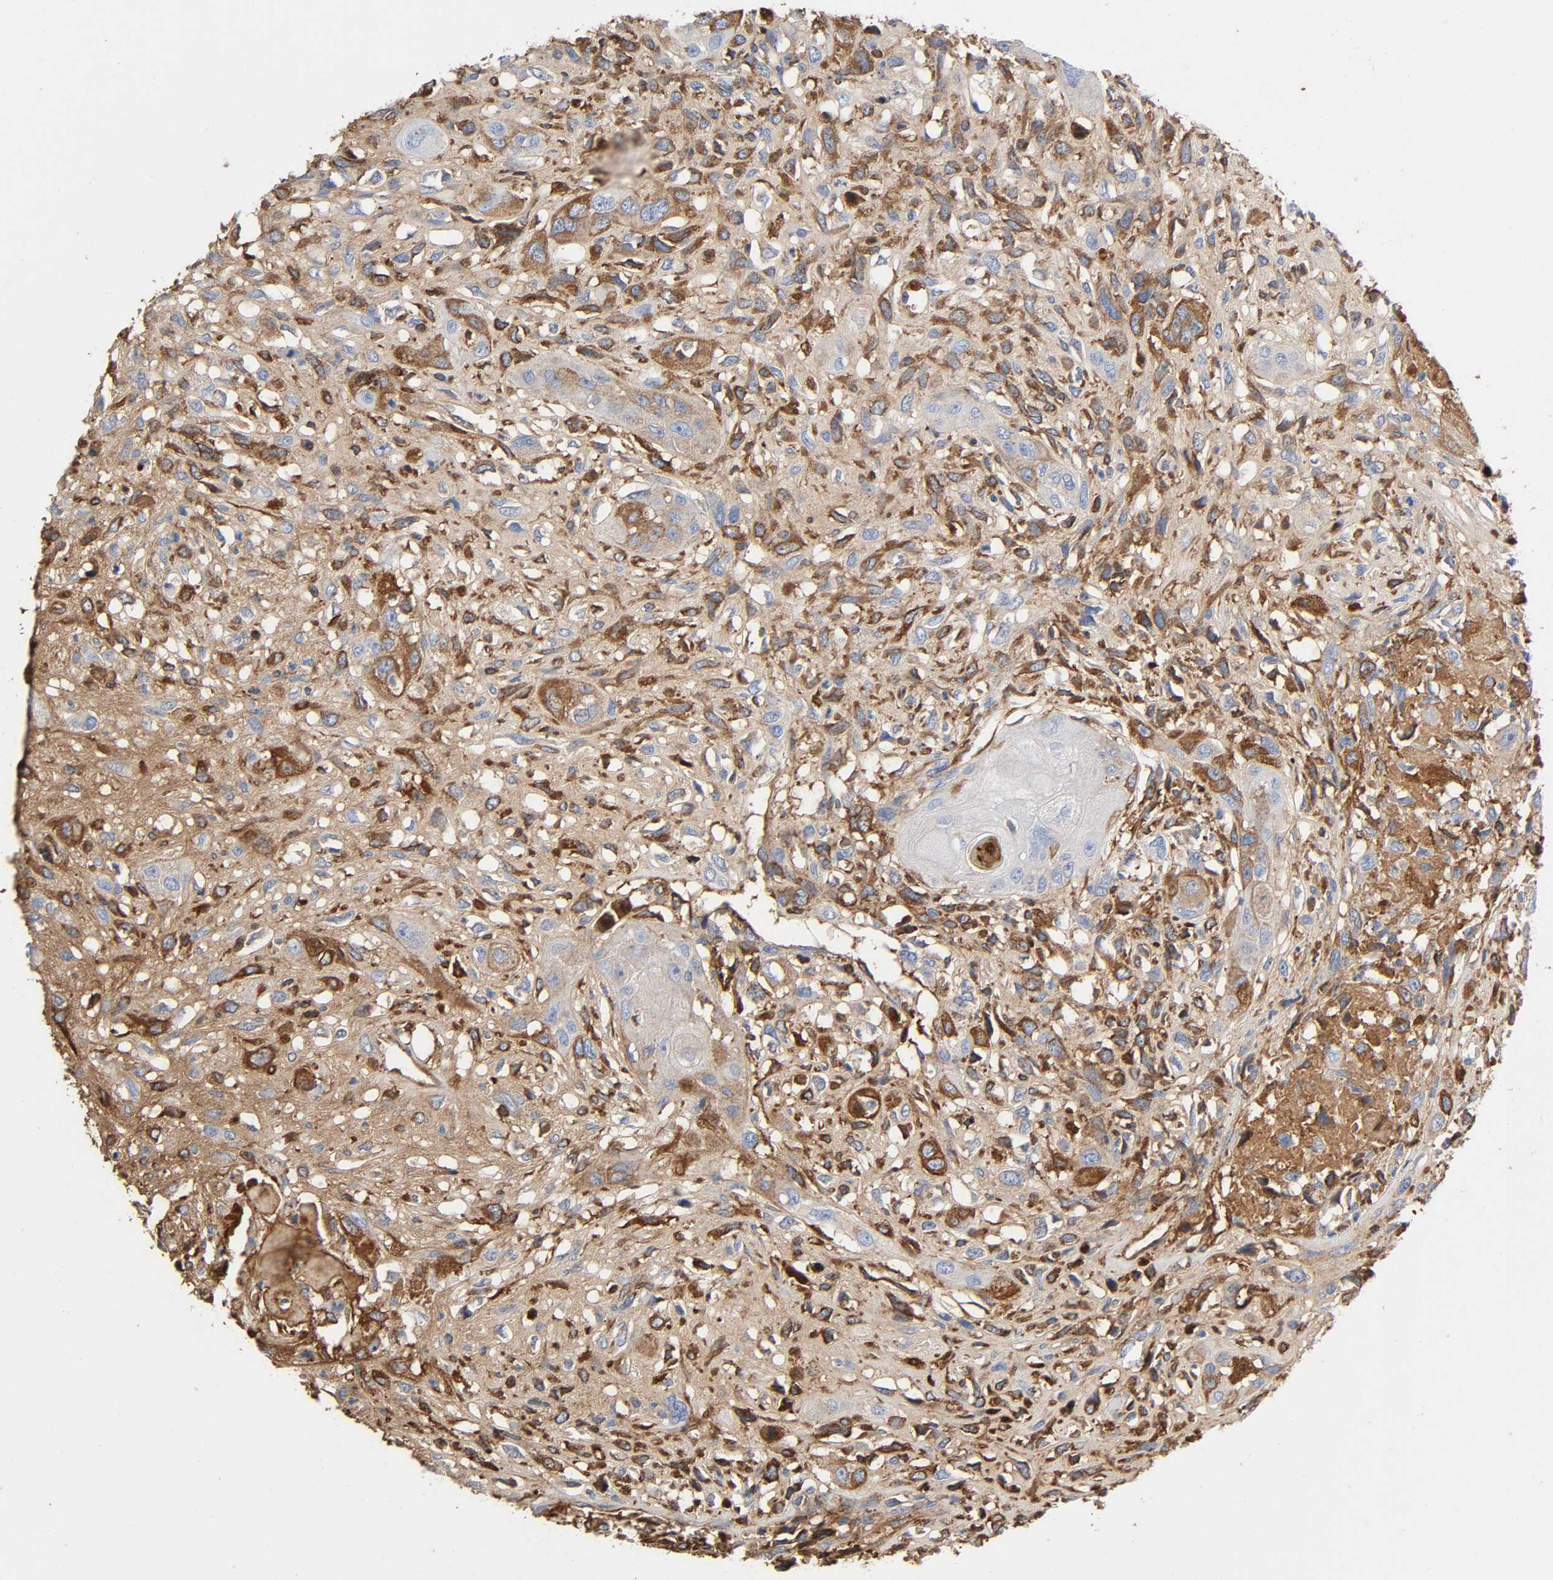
{"staining": {"intensity": "moderate", "quantity": ">75%", "location": "cytoplasmic/membranous"}, "tissue": "head and neck cancer", "cell_type": "Tumor cells", "image_type": "cancer", "snomed": [{"axis": "morphology", "description": "Necrosis, NOS"}, {"axis": "morphology", "description": "Neoplasm, malignant, NOS"}, {"axis": "topography", "description": "Salivary gland"}, {"axis": "topography", "description": "Head-Neck"}], "caption": "A brown stain shows moderate cytoplasmic/membranous positivity of a protein in head and neck cancer tumor cells.", "gene": "C3", "patient": {"sex": "male", "age": 43}}